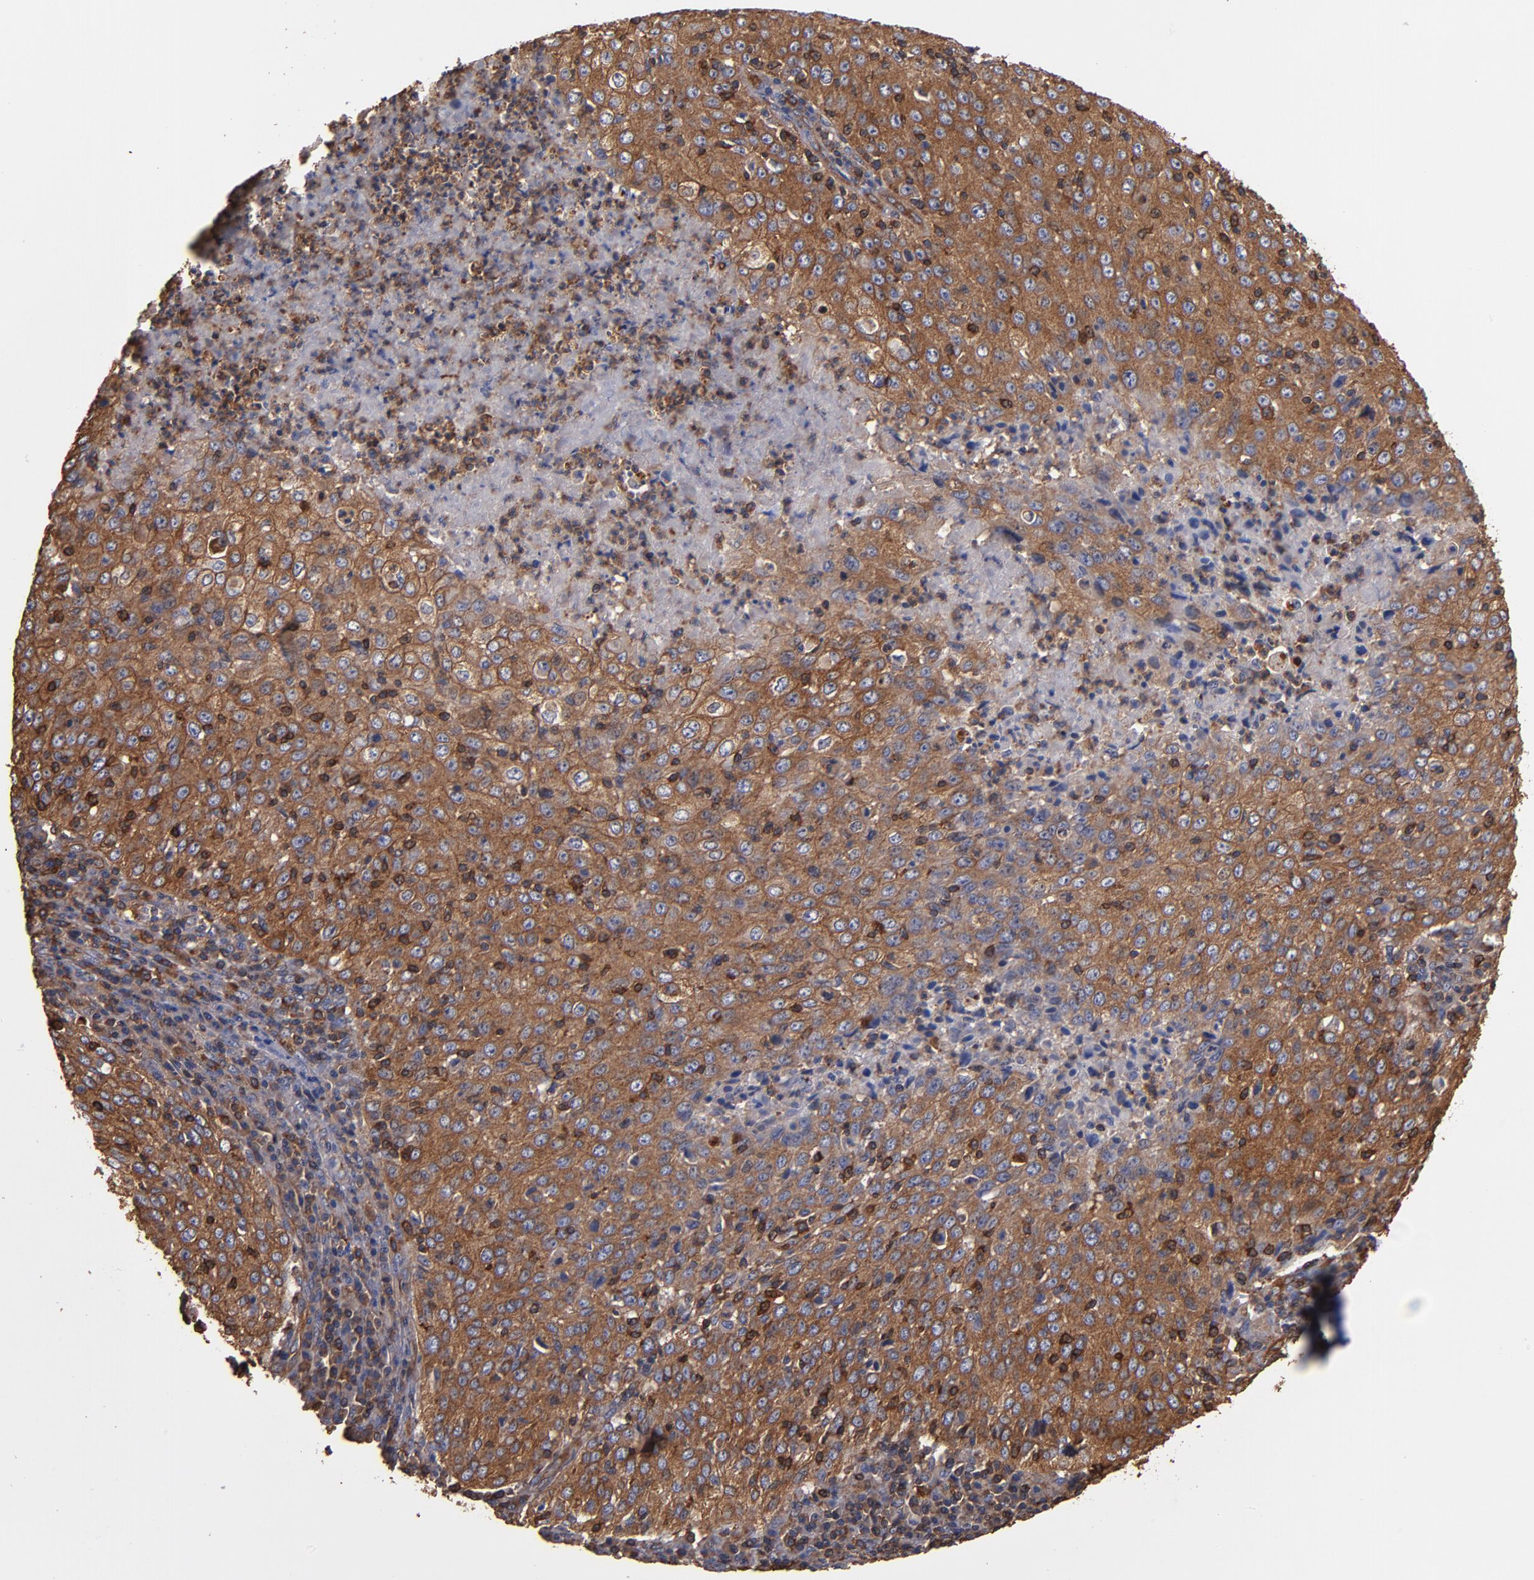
{"staining": {"intensity": "moderate", "quantity": ">75%", "location": "cytoplasmic/membranous"}, "tissue": "cervical cancer", "cell_type": "Tumor cells", "image_type": "cancer", "snomed": [{"axis": "morphology", "description": "Squamous cell carcinoma, NOS"}, {"axis": "topography", "description": "Cervix"}], "caption": "Immunohistochemistry (IHC) photomicrograph of human squamous cell carcinoma (cervical) stained for a protein (brown), which demonstrates medium levels of moderate cytoplasmic/membranous expression in approximately >75% of tumor cells.", "gene": "ACTN4", "patient": {"sex": "female", "age": 27}}